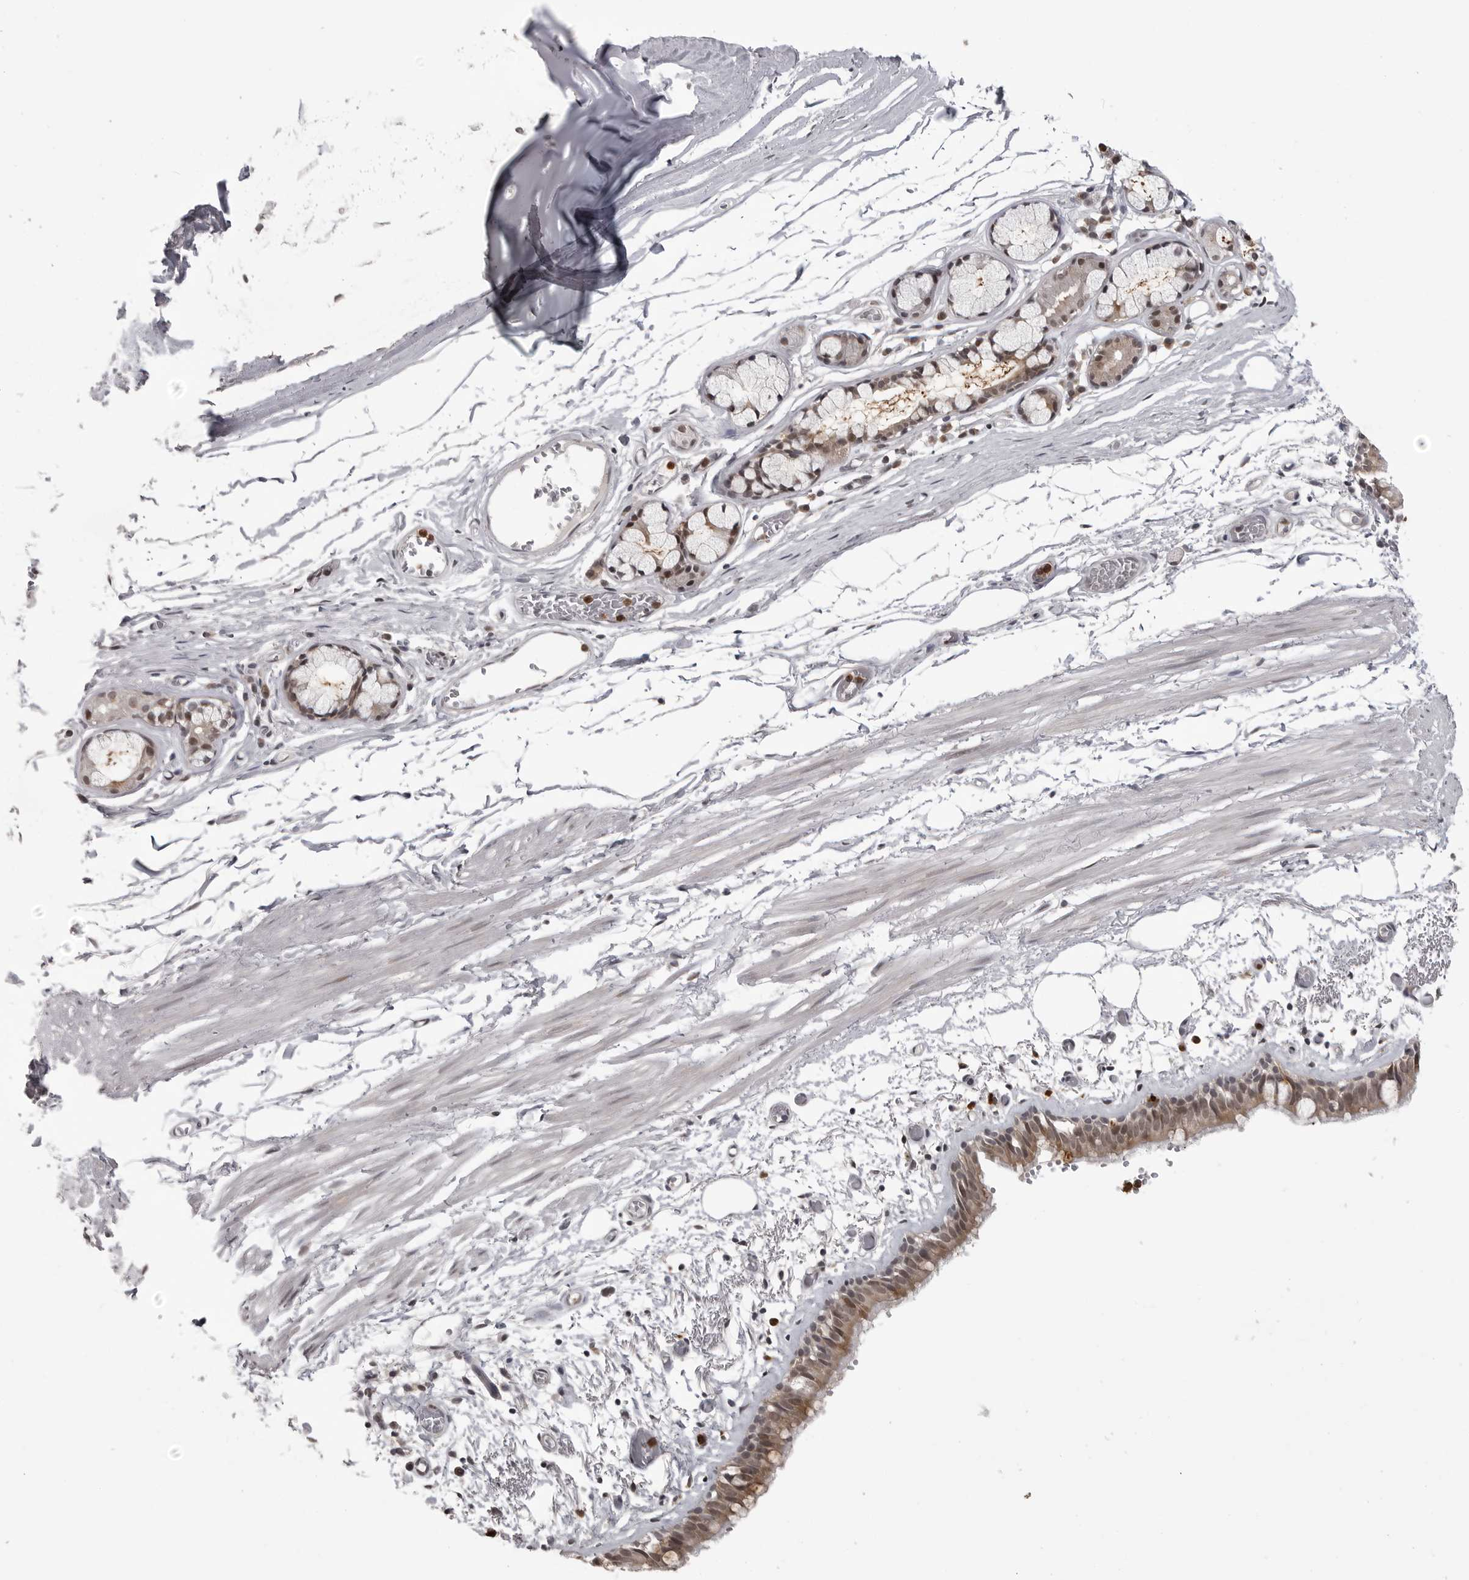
{"staining": {"intensity": "moderate", "quantity": ">75%", "location": "cytoplasmic/membranous,nuclear"}, "tissue": "bronchus", "cell_type": "Respiratory epithelial cells", "image_type": "normal", "snomed": [{"axis": "morphology", "description": "Normal tissue, NOS"}, {"axis": "topography", "description": "Bronchus"}, {"axis": "topography", "description": "Lung"}], "caption": "Immunohistochemical staining of unremarkable human bronchus shows medium levels of moderate cytoplasmic/membranous,nuclear positivity in about >75% of respiratory epithelial cells.", "gene": "PEG3", "patient": {"sex": "male", "age": 56}}